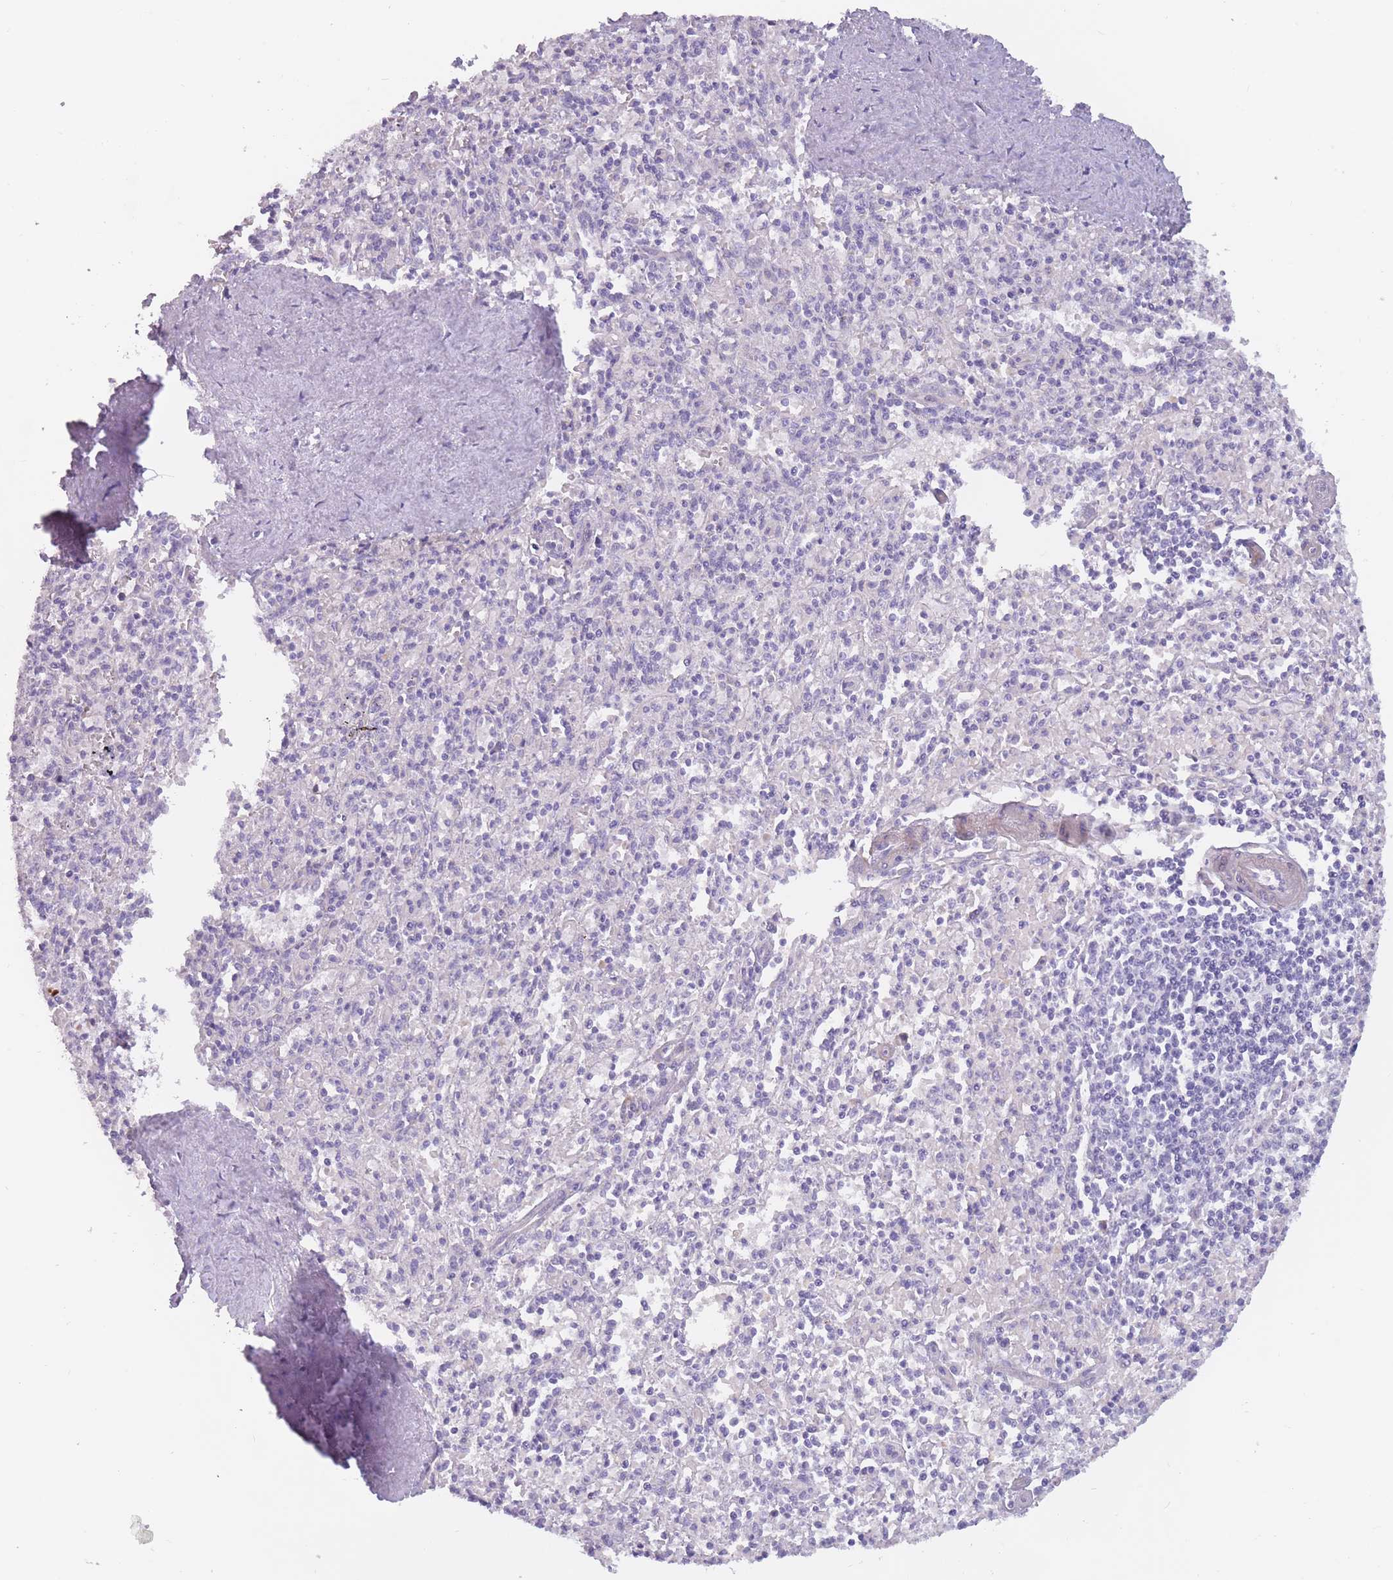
{"staining": {"intensity": "negative", "quantity": "none", "location": "none"}, "tissue": "spleen", "cell_type": "Cells in red pulp", "image_type": "normal", "snomed": [{"axis": "morphology", "description": "Normal tissue, NOS"}, {"axis": "topography", "description": "Spleen"}], "caption": "This is an immunohistochemistry histopathology image of normal human spleen. There is no staining in cells in red pulp.", "gene": "FAM83F", "patient": {"sex": "female", "age": 70}}